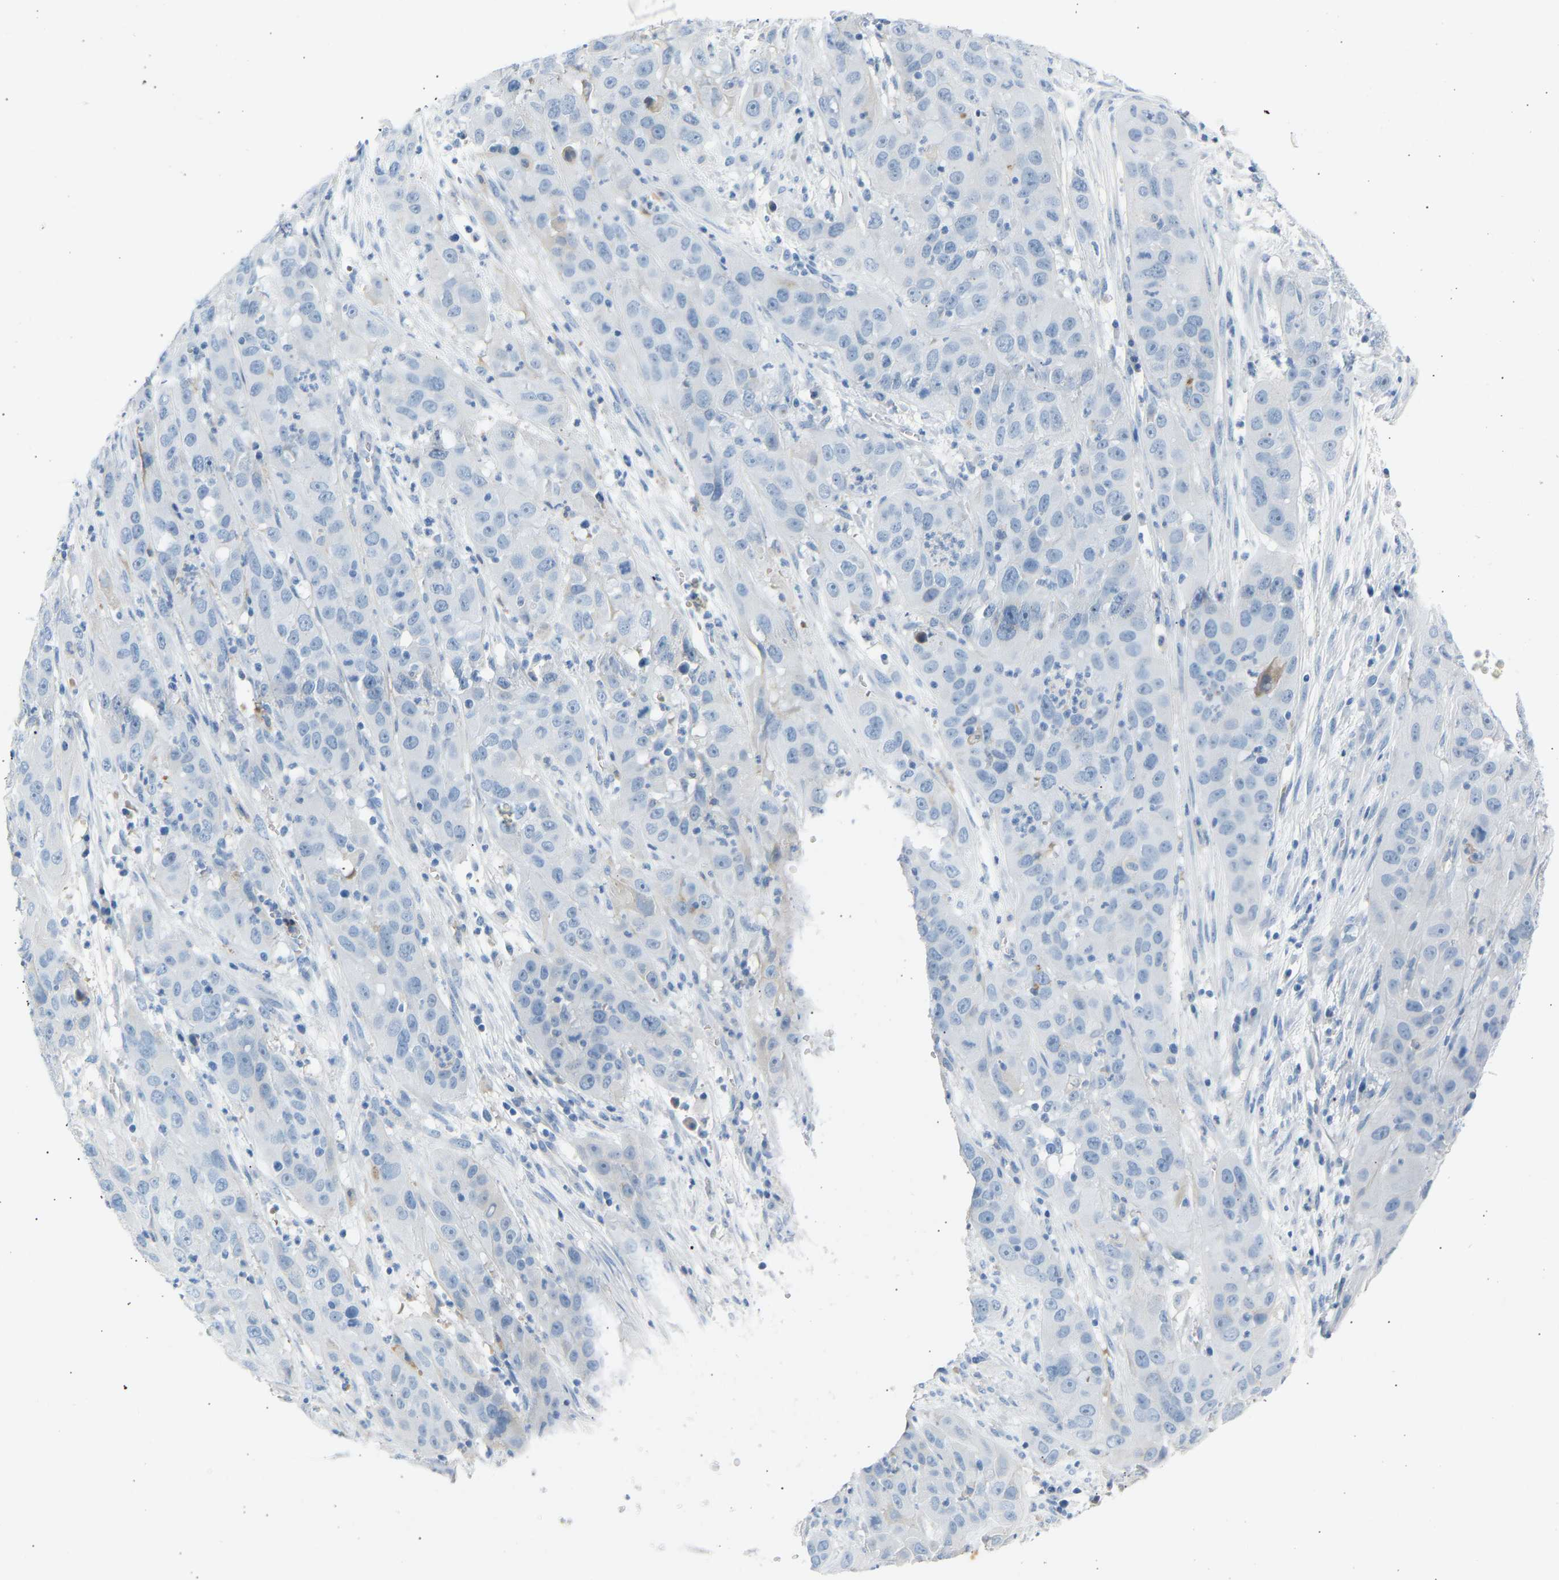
{"staining": {"intensity": "negative", "quantity": "none", "location": "none"}, "tissue": "cervical cancer", "cell_type": "Tumor cells", "image_type": "cancer", "snomed": [{"axis": "morphology", "description": "Squamous cell carcinoma, NOS"}, {"axis": "topography", "description": "Cervix"}], "caption": "A high-resolution photomicrograph shows immunohistochemistry staining of cervical cancer (squamous cell carcinoma), which demonstrates no significant positivity in tumor cells.", "gene": "GNAS", "patient": {"sex": "female", "age": 32}}